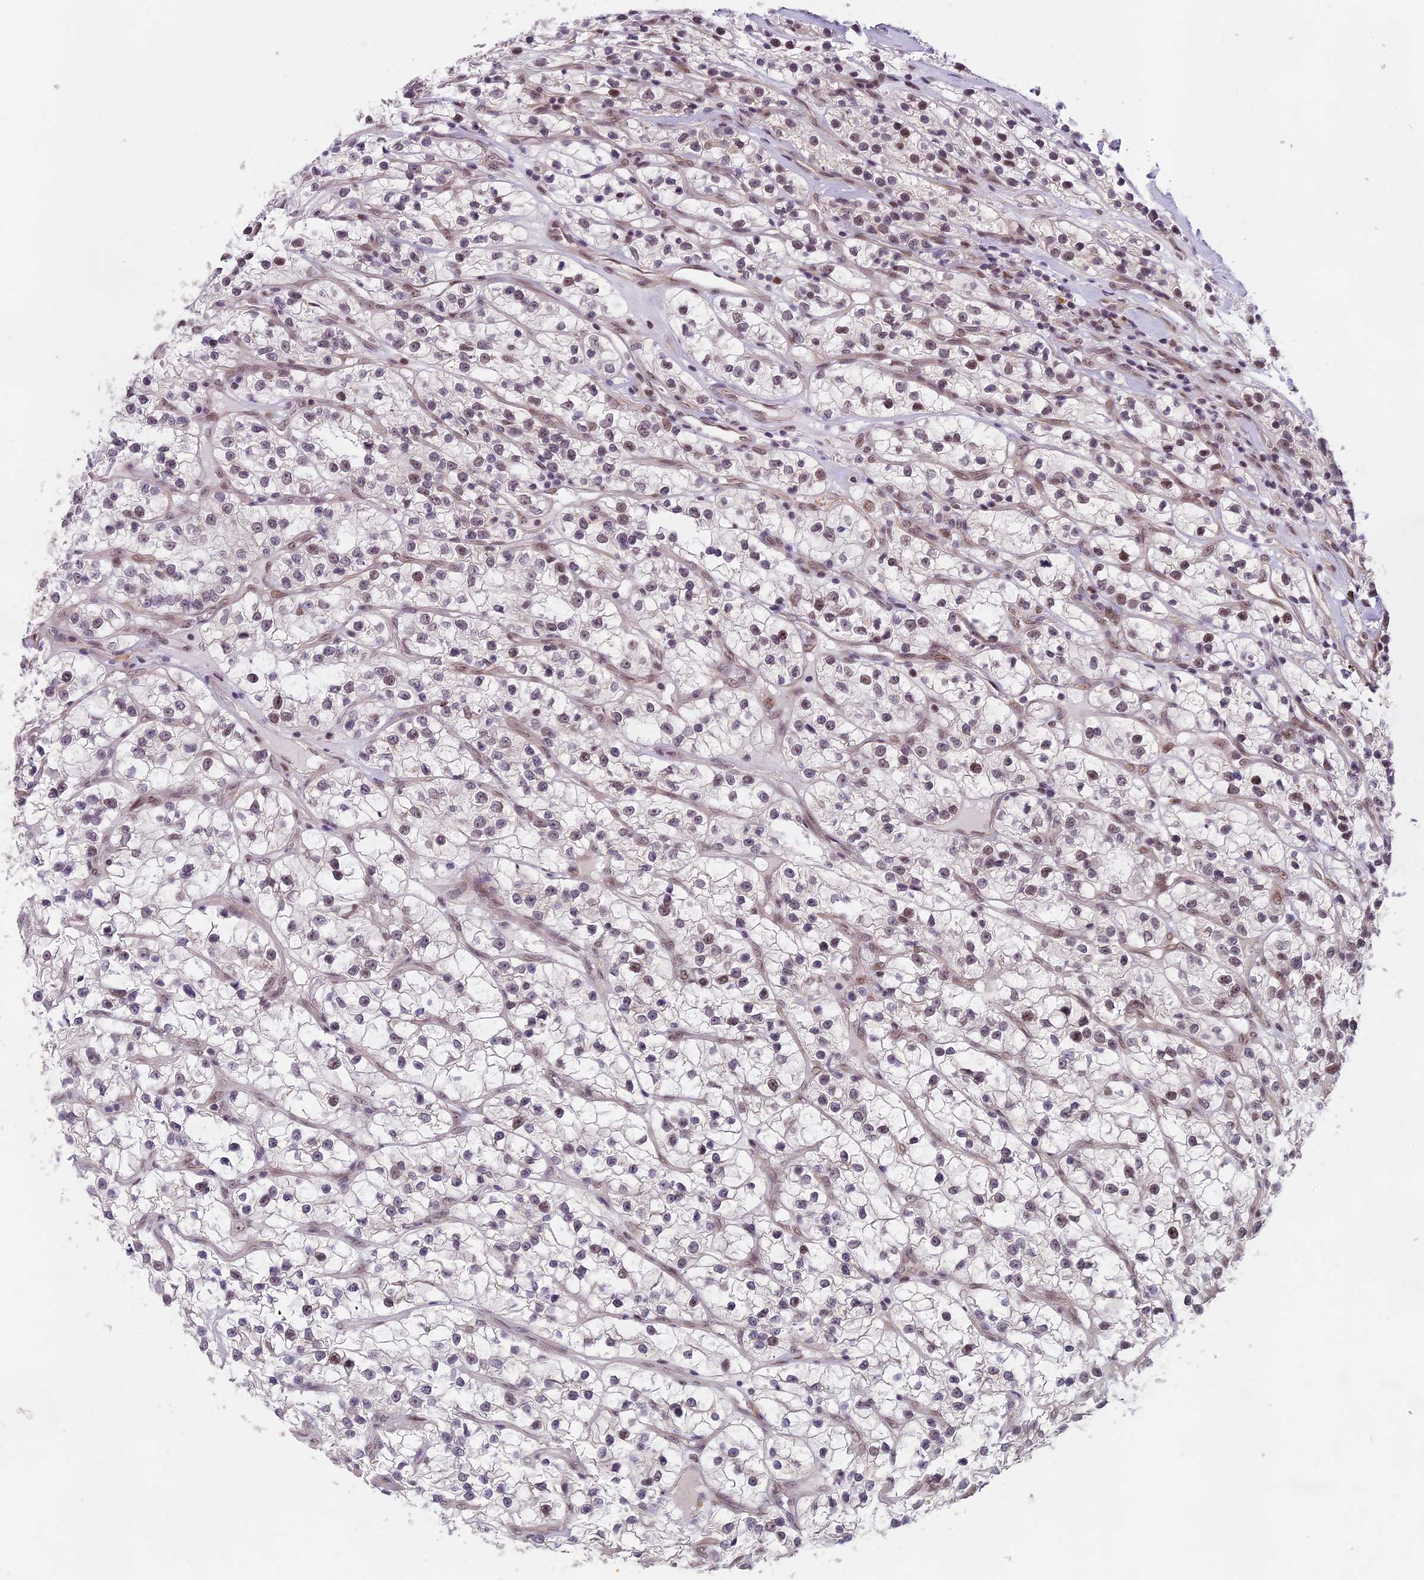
{"staining": {"intensity": "weak", "quantity": "<25%", "location": "nuclear"}, "tissue": "renal cancer", "cell_type": "Tumor cells", "image_type": "cancer", "snomed": [{"axis": "morphology", "description": "Adenocarcinoma, NOS"}, {"axis": "topography", "description": "Kidney"}], "caption": "A micrograph of human renal cancer (adenocarcinoma) is negative for staining in tumor cells.", "gene": "MORF4L1", "patient": {"sex": "female", "age": 57}}